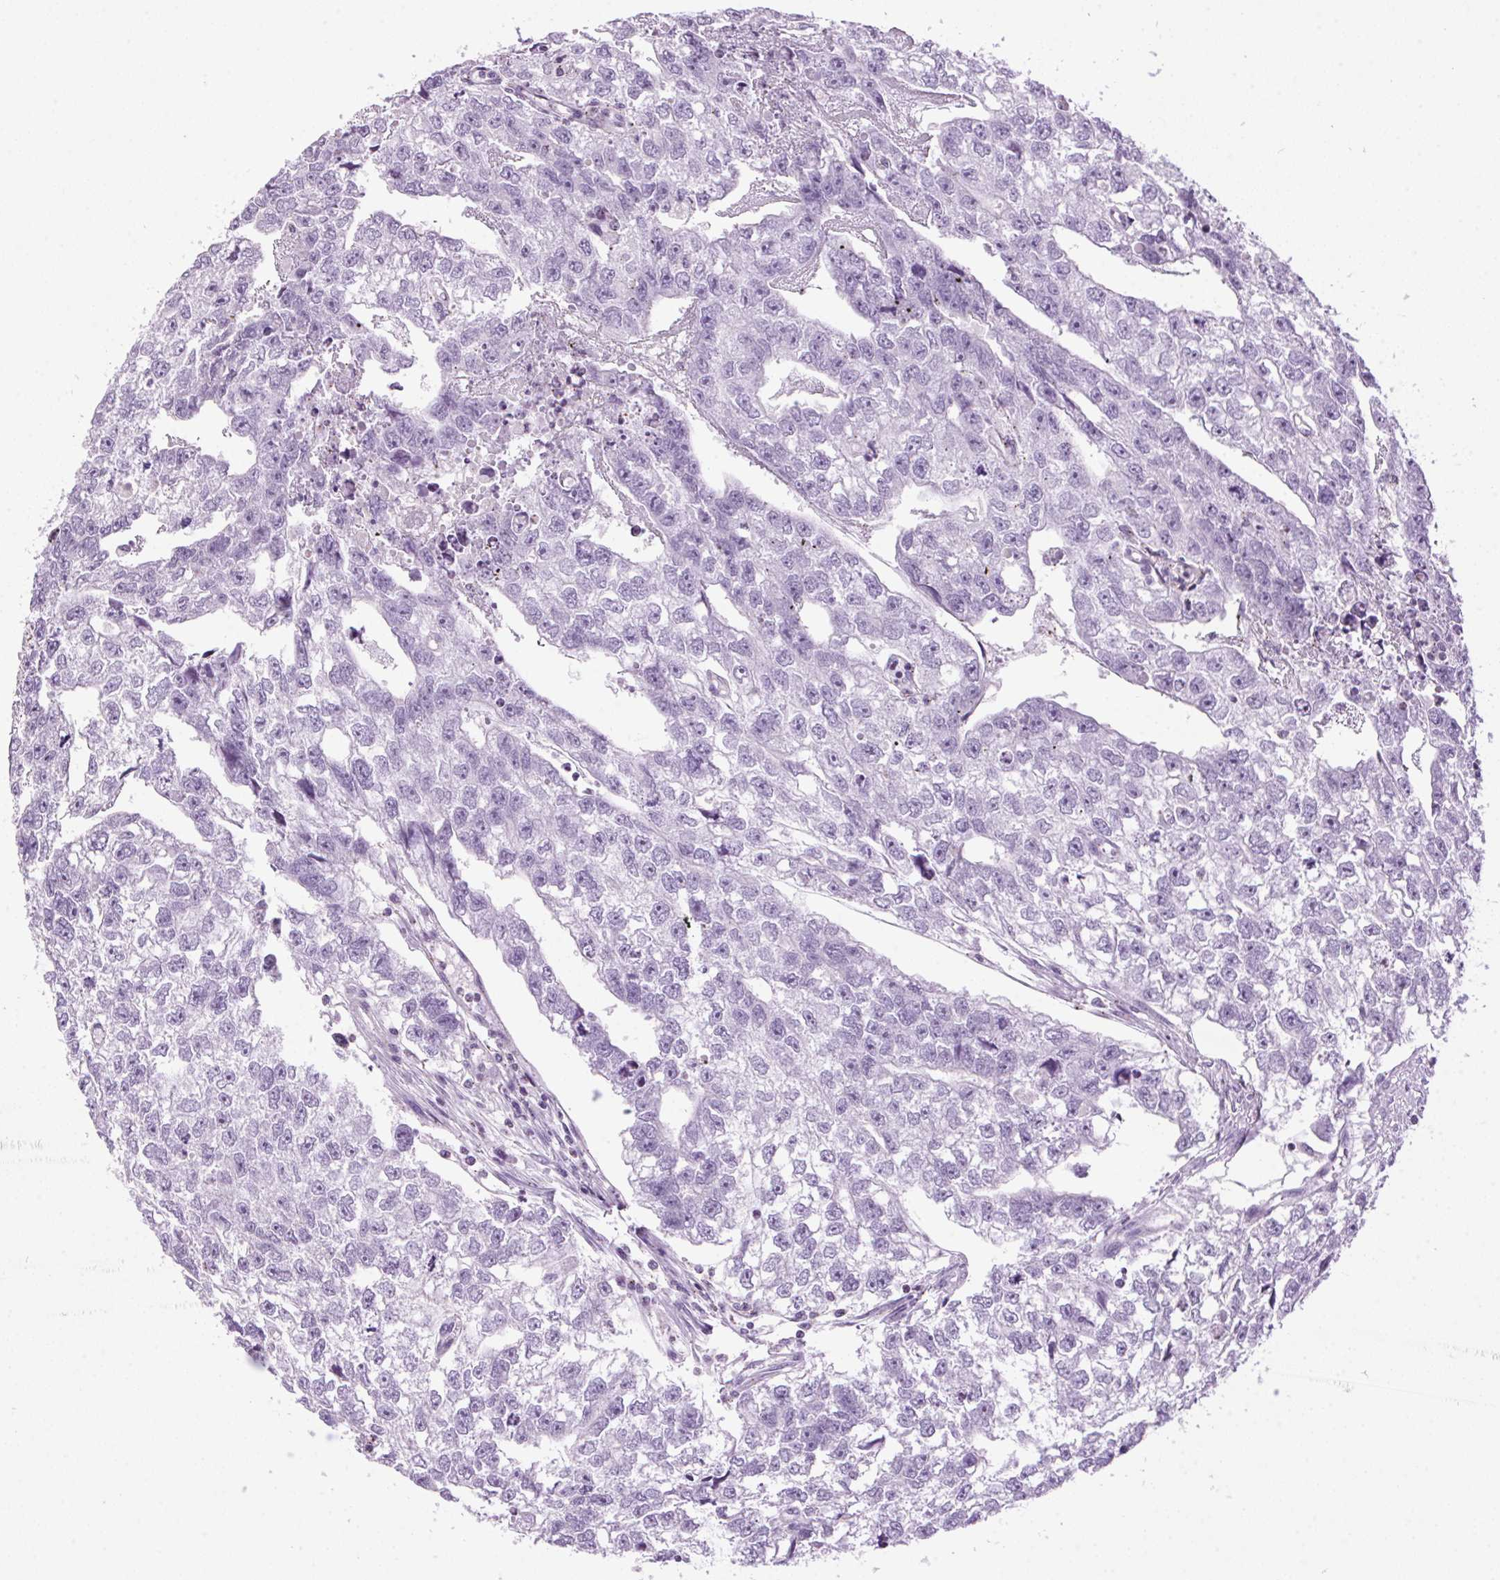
{"staining": {"intensity": "negative", "quantity": "none", "location": "none"}, "tissue": "testis cancer", "cell_type": "Tumor cells", "image_type": "cancer", "snomed": [{"axis": "morphology", "description": "Carcinoma, Embryonal, NOS"}, {"axis": "morphology", "description": "Teratoma, malignant, NOS"}, {"axis": "topography", "description": "Testis"}], "caption": "This is a micrograph of immunohistochemistry staining of testis cancer, which shows no staining in tumor cells.", "gene": "TMEM88B", "patient": {"sex": "male", "age": 44}}